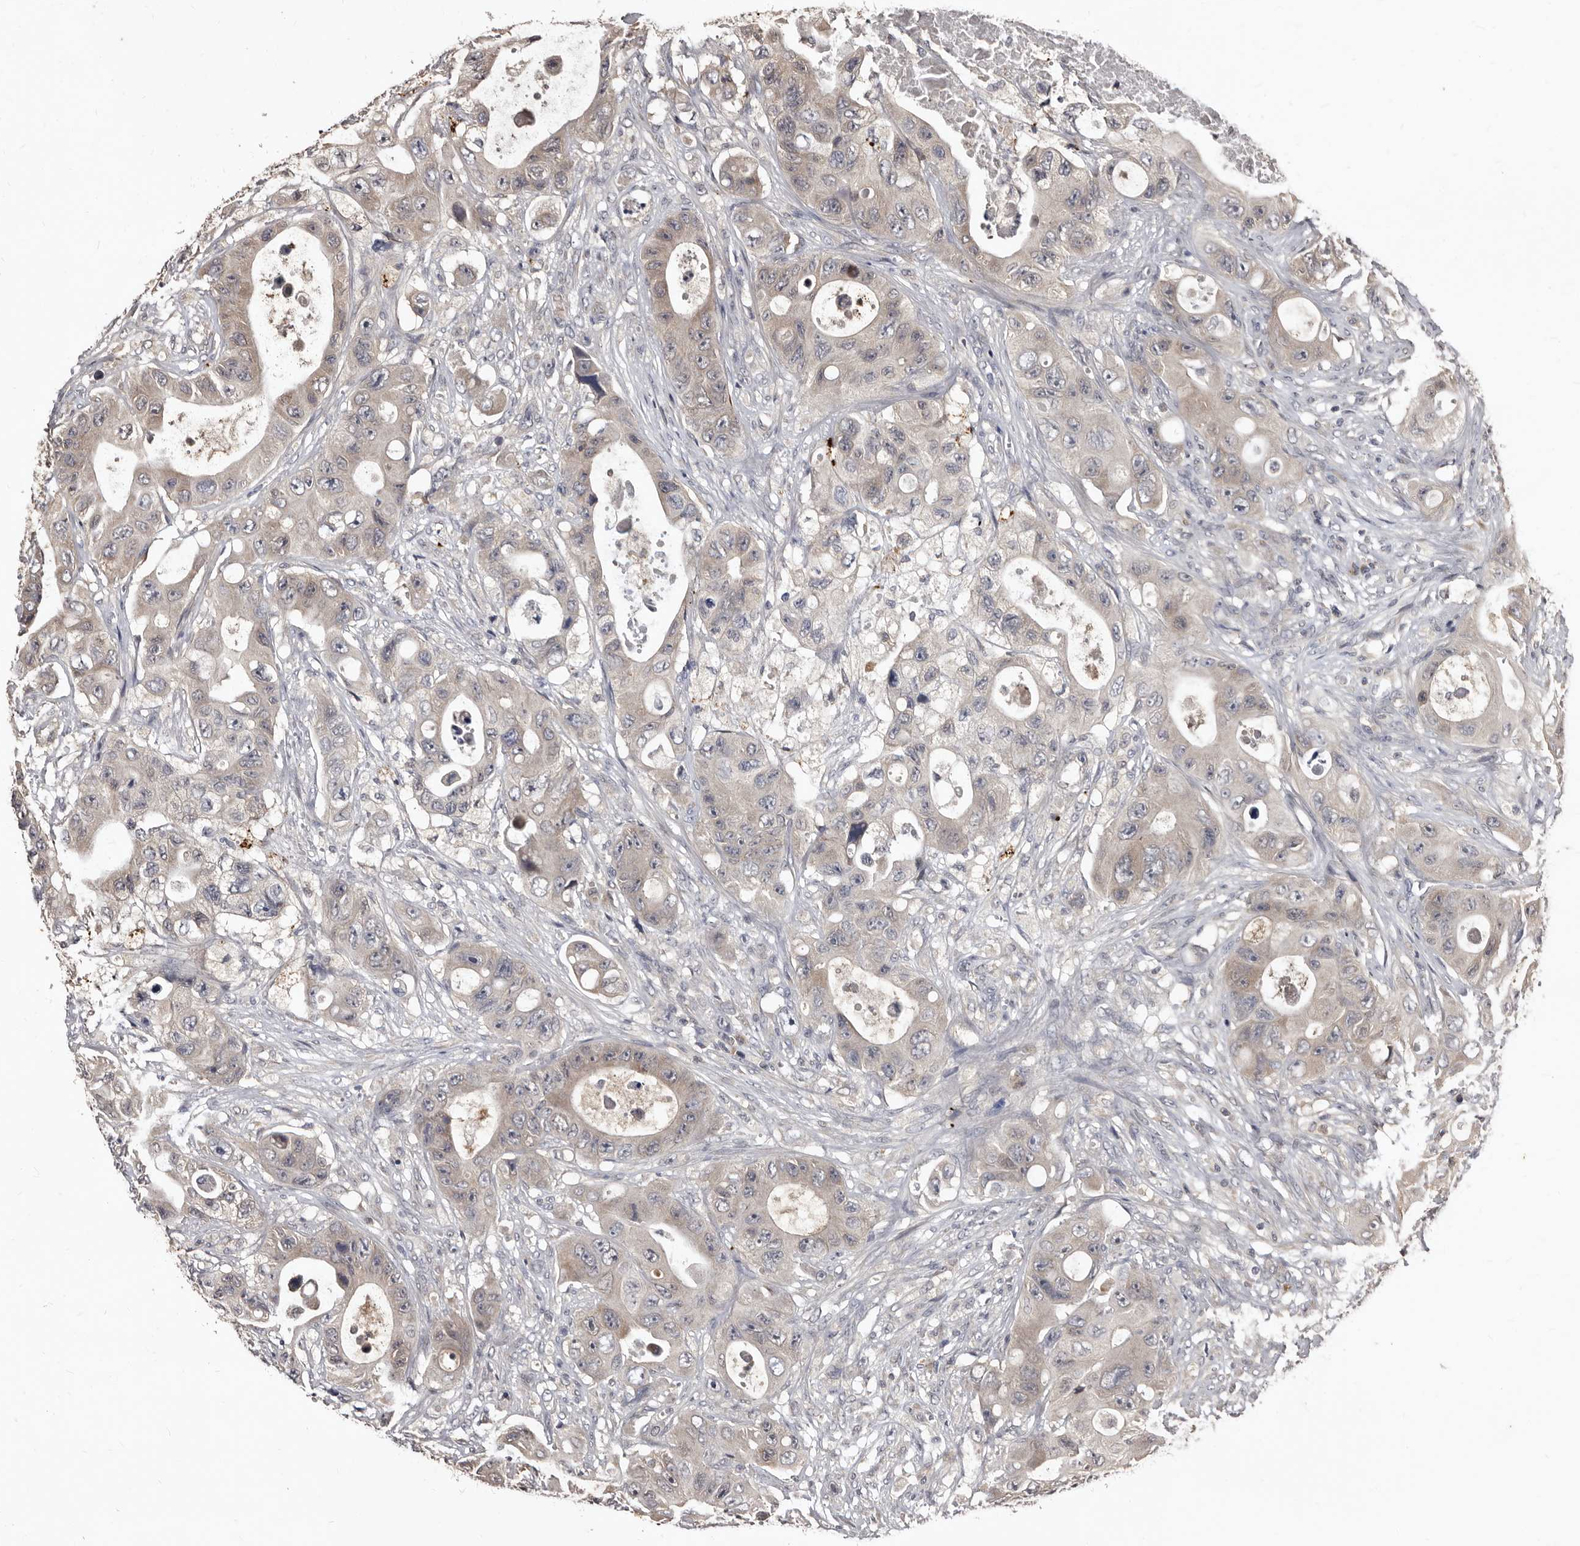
{"staining": {"intensity": "weak", "quantity": "25%-75%", "location": "cytoplasmic/membranous"}, "tissue": "colorectal cancer", "cell_type": "Tumor cells", "image_type": "cancer", "snomed": [{"axis": "morphology", "description": "Adenocarcinoma, NOS"}, {"axis": "topography", "description": "Colon"}], "caption": "The histopathology image reveals a brown stain indicating the presence of a protein in the cytoplasmic/membranous of tumor cells in adenocarcinoma (colorectal). The protein is shown in brown color, while the nuclei are stained blue.", "gene": "PMVK", "patient": {"sex": "female", "age": 46}}